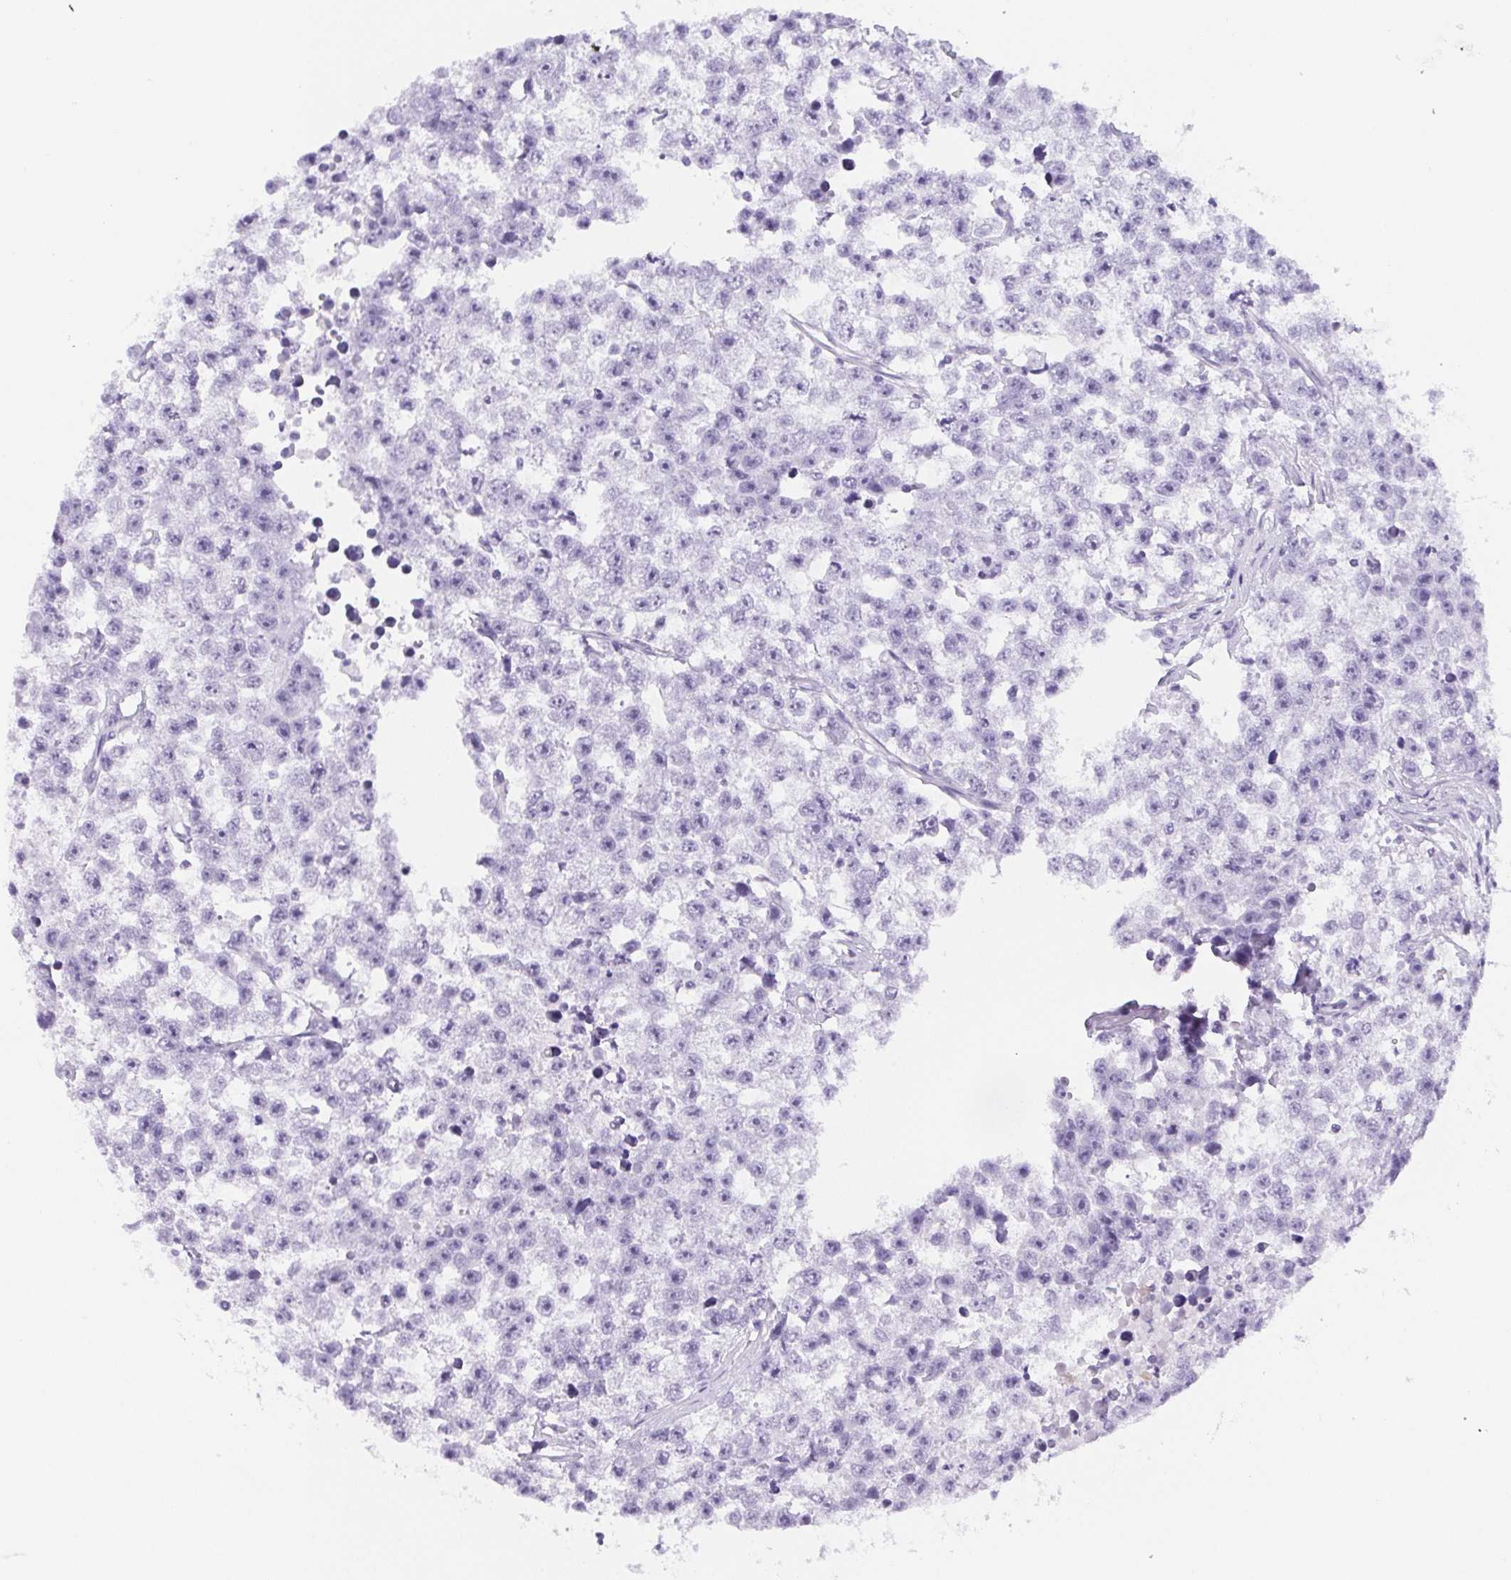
{"staining": {"intensity": "negative", "quantity": "none", "location": "none"}, "tissue": "testis cancer", "cell_type": "Tumor cells", "image_type": "cancer", "snomed": [{"axis": "morphology", "description": "Seminoma, NOS"}, {"axis": "topography", "description": "Testis"}], "caption": "Seminoma (testis) was stained to show a protein in brown. There is no significant positivity in tumor cells. The staining was performed using DAB to visualize the protein expression in brown, while the nuclei were stained in blue with hematoxylin (Magnification: 20x).", "gene": "ST8SIA3", "patient": {"sex": "male", "age": 26}}